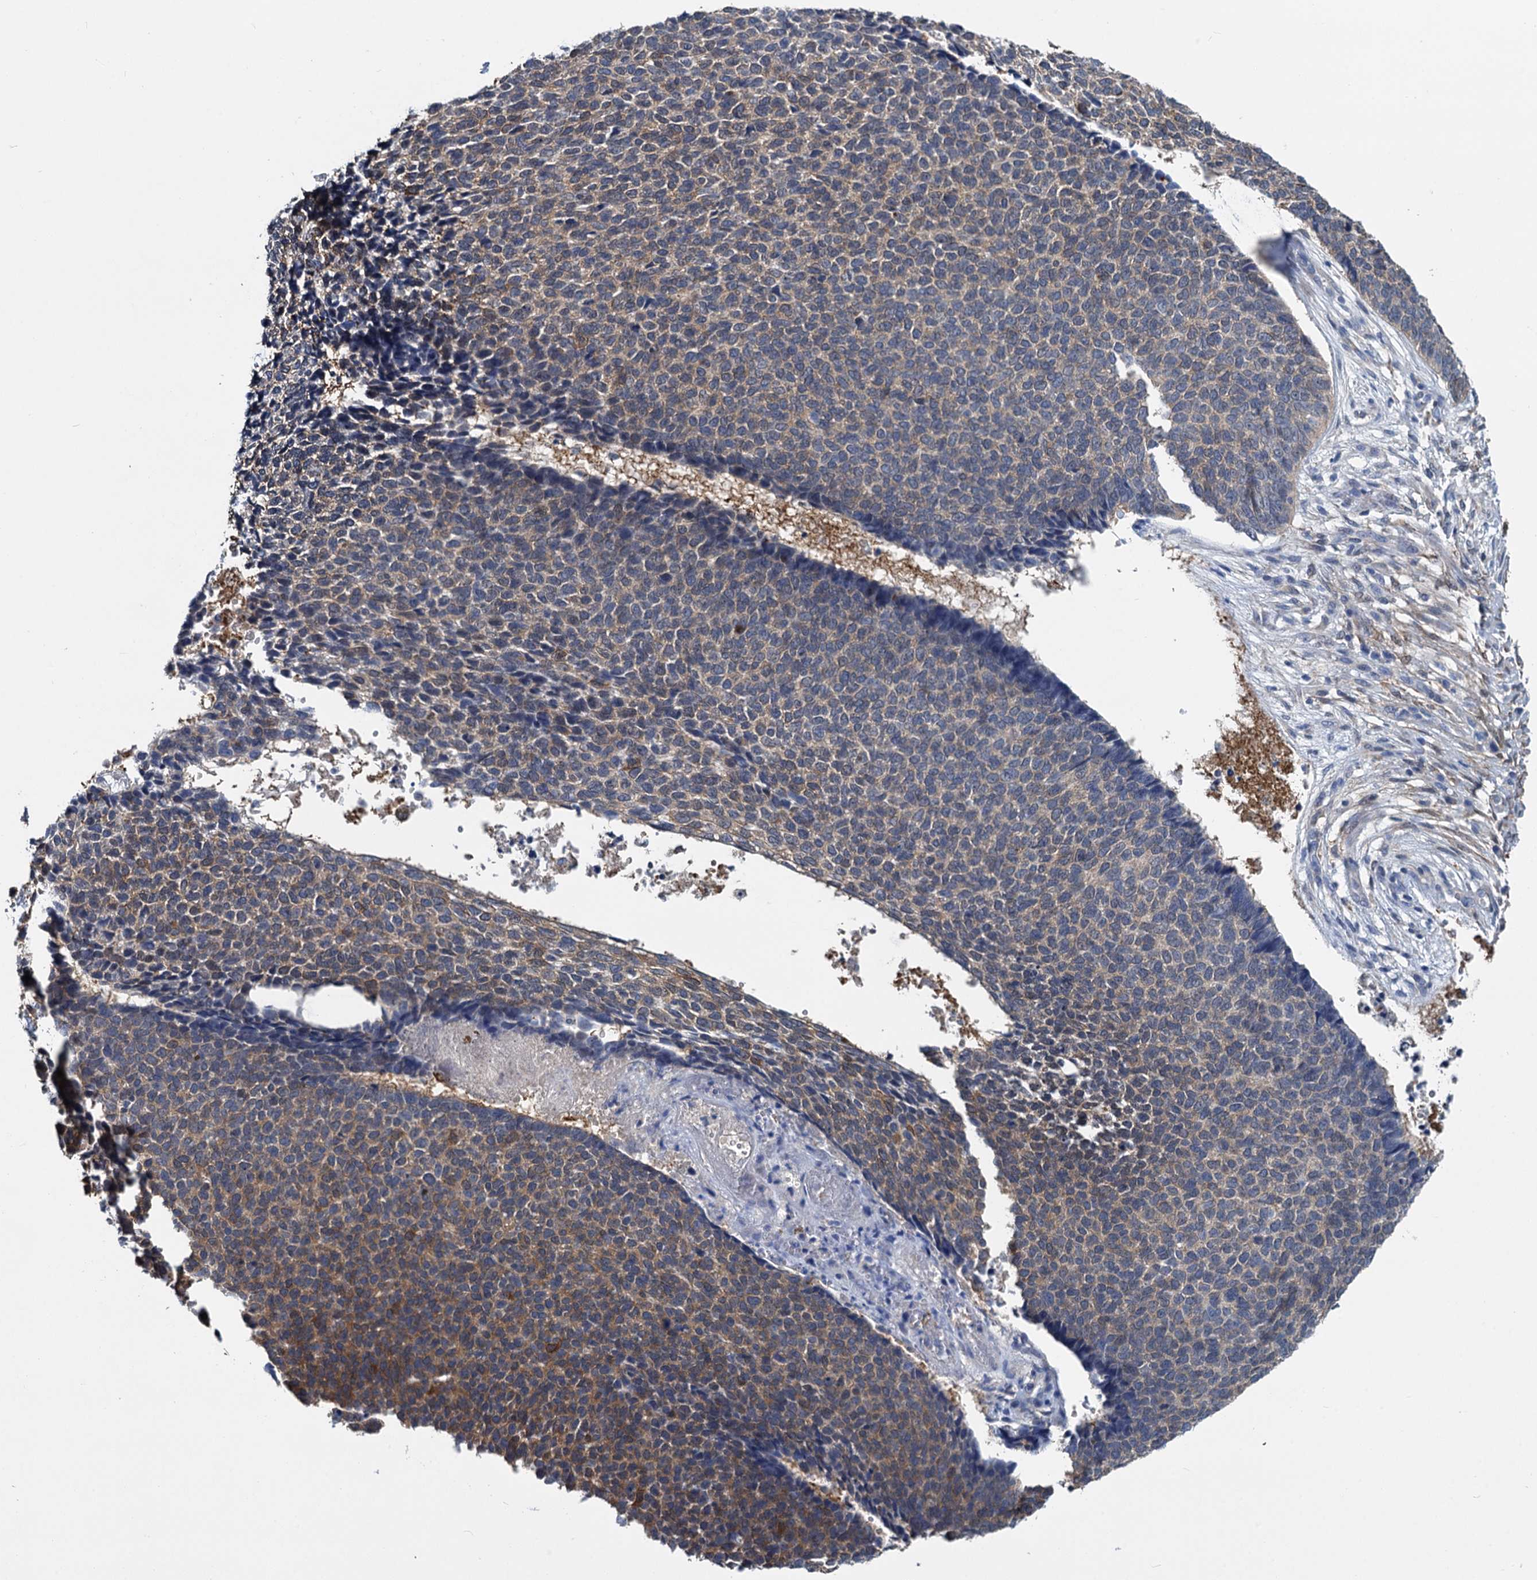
{"staining": {"intensity": "moderate", "quantity": "<25%", "location": "cytoplasmic/membranous"}, "tissue": "skin cancer", "cell_type": "Tumor cells", "image_type": "cancer", "snomed": [{"axis": "morphology", "description": "Basal cell carcinoma"}, {"axis": "topography", "description": "Skin"}], "caption": "This image displays immunohistochemistry (IHC) staining of basal cell carcinoma (skin), with low moderate cytoplasmic/membranous positivity in approximately <25% of tumor cells.", "gene": "GSTM3", "patient": {"sex": "female", "age": 84}}